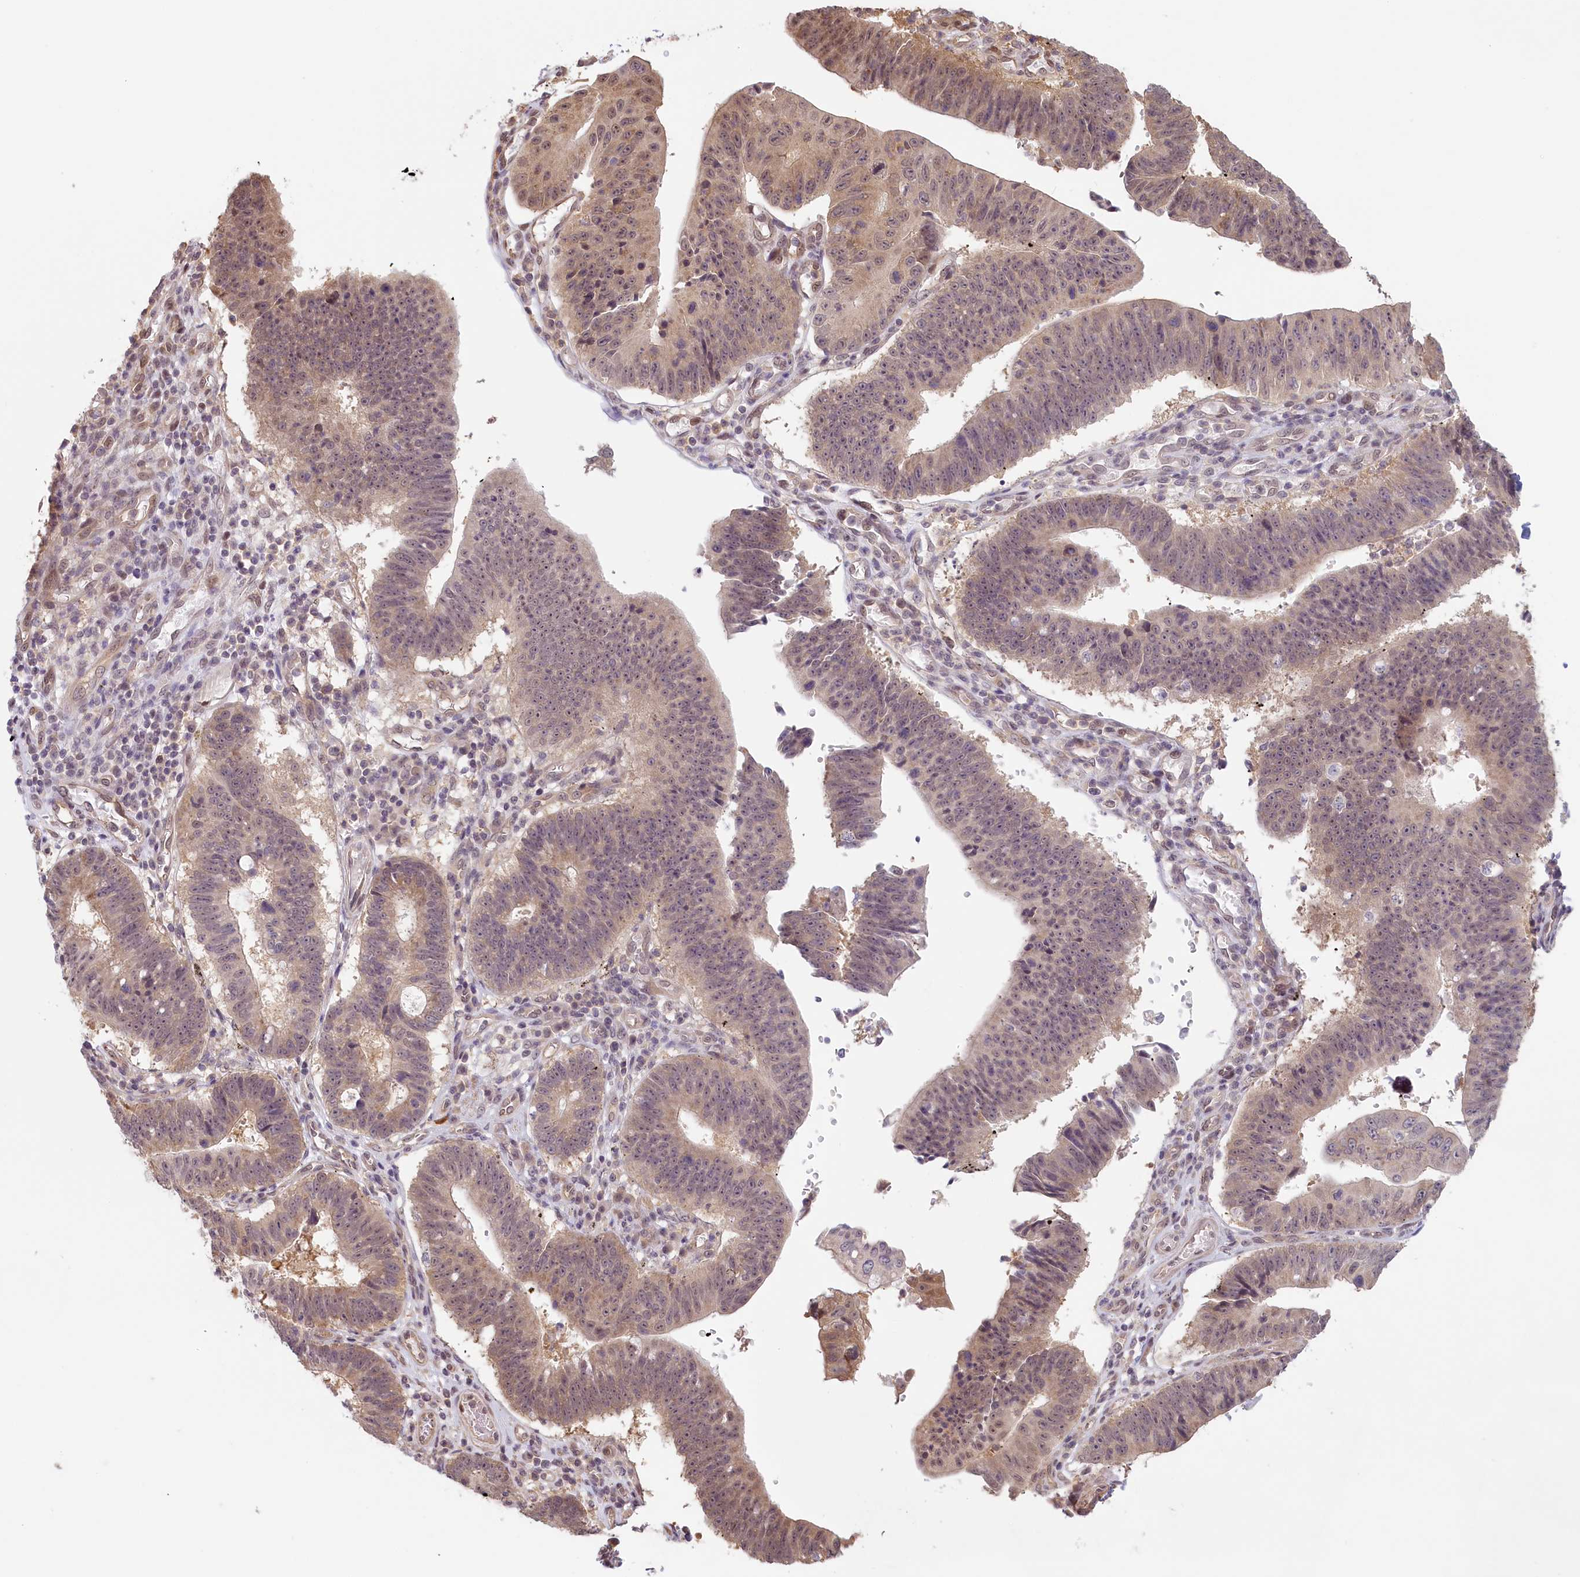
{"staining": {"intensity": "moderate", "quantity": "25%-75%", "location": "cytoplasmic/membranous,nuclear"}, "tissue": "stomach cancer", "cell_type": "Tumor cells", "image_type": "cancer", "snomed": [{"axis": "morphology", "description": "Adenocarcinoma, NOS"}, {"axis": "topography", "description": "Stomach"}], "caption": "IHC micrograph of human stomach cancer (adenocarcinoma) stained for a protein (brown), which shows medium levels of moderate cytoplasmic/membranous and nuclear positivity in about 25%-75% of tumor cells.", "gene": "C19orf44", "patient": {"sex": "male", "age": 59}}